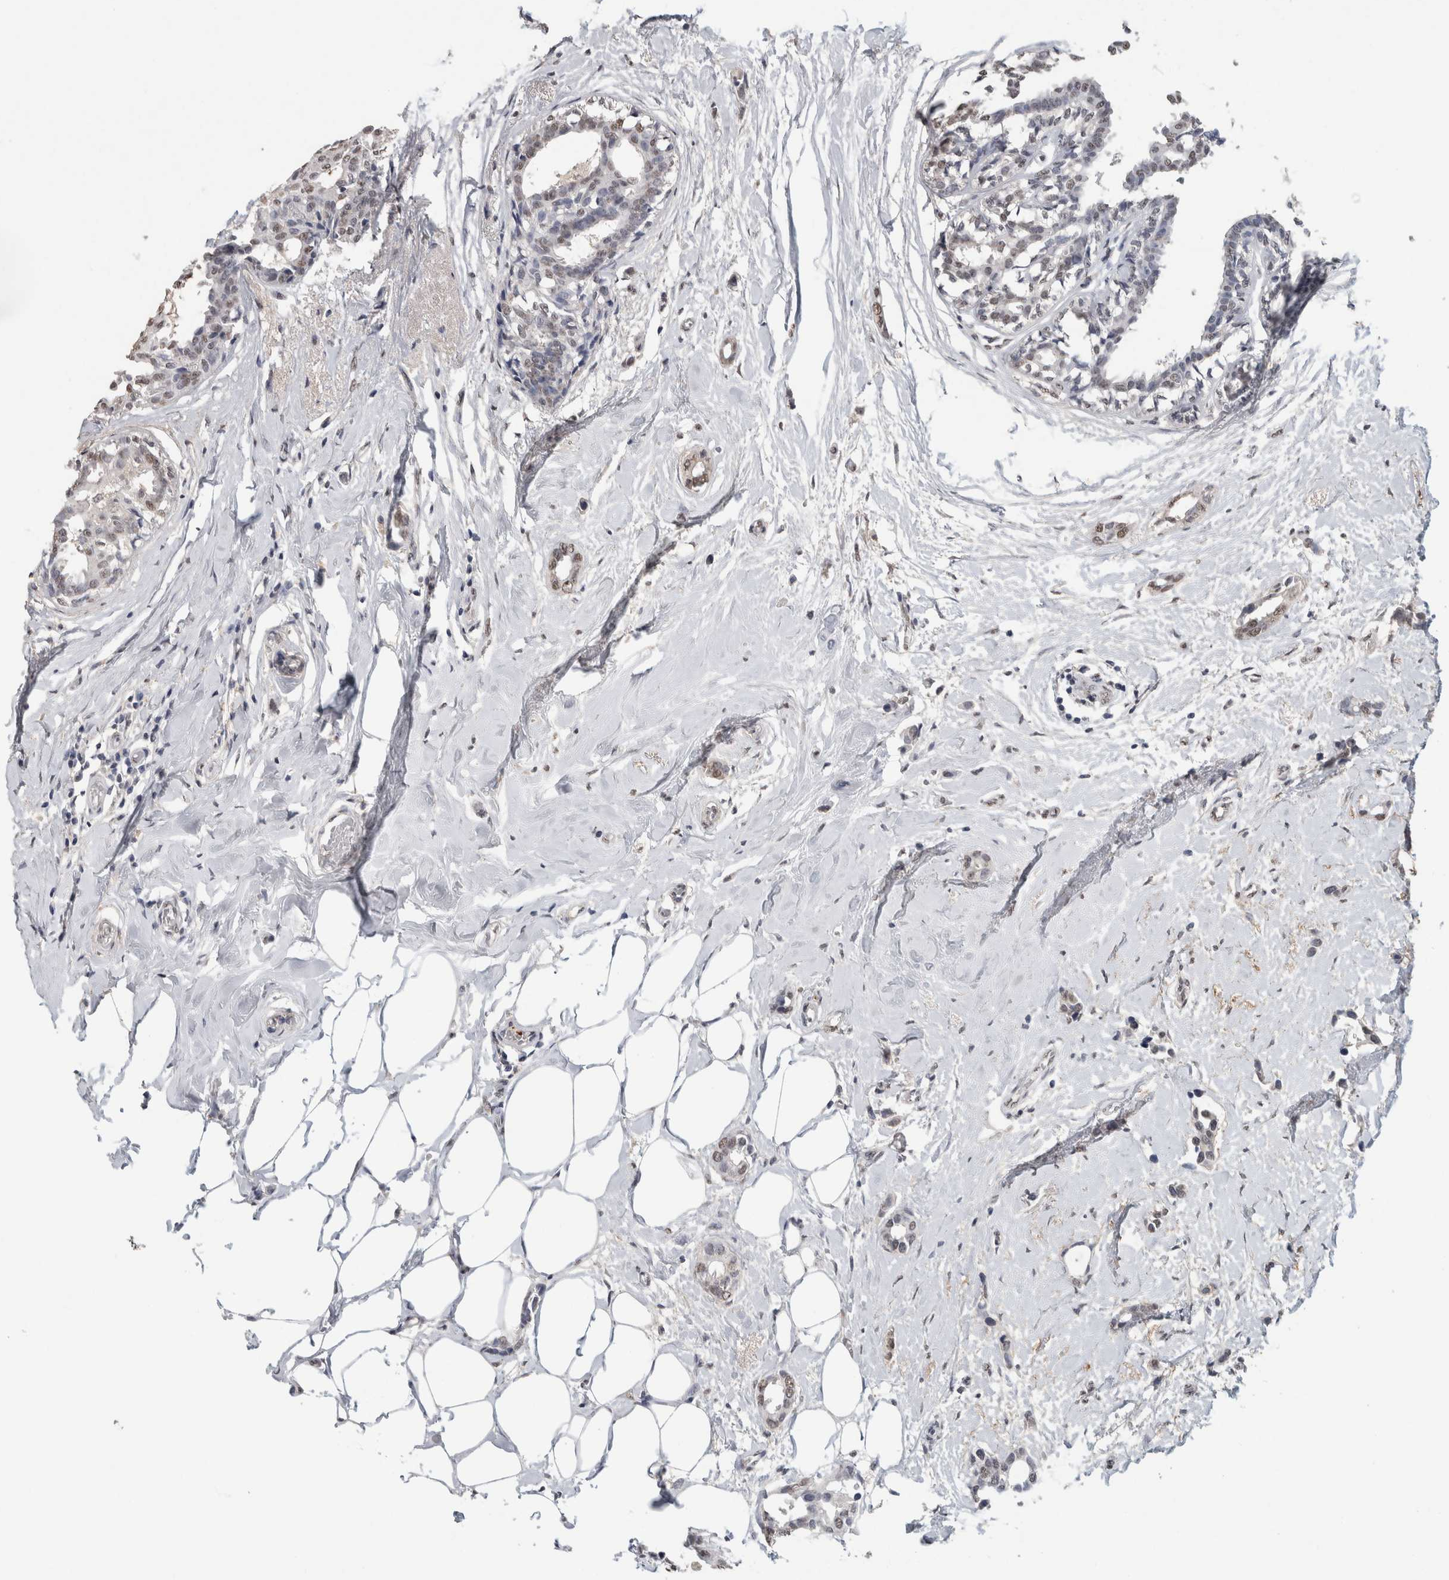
{"staining": {"intensity": "weak", "quantity": "25%-75%", "location": "nuclear"}, "tissue": "breast cancer", "cell_type": "Tumor cells", "image_type": "cancer", "snomed": [{"axis": "morphology", "description": "Duct carcinoma"}, {"axis": "topography", "description": "Breast"}], "caption": "Immunohistochemical staining of infiltrating ductal carcinoma (breast) displays low levels of weak nuclear positivity in approximately 25%-75% of tumor cells.", "gene": "LTBP1", "patient": {"sex": "female", "age": 55}}